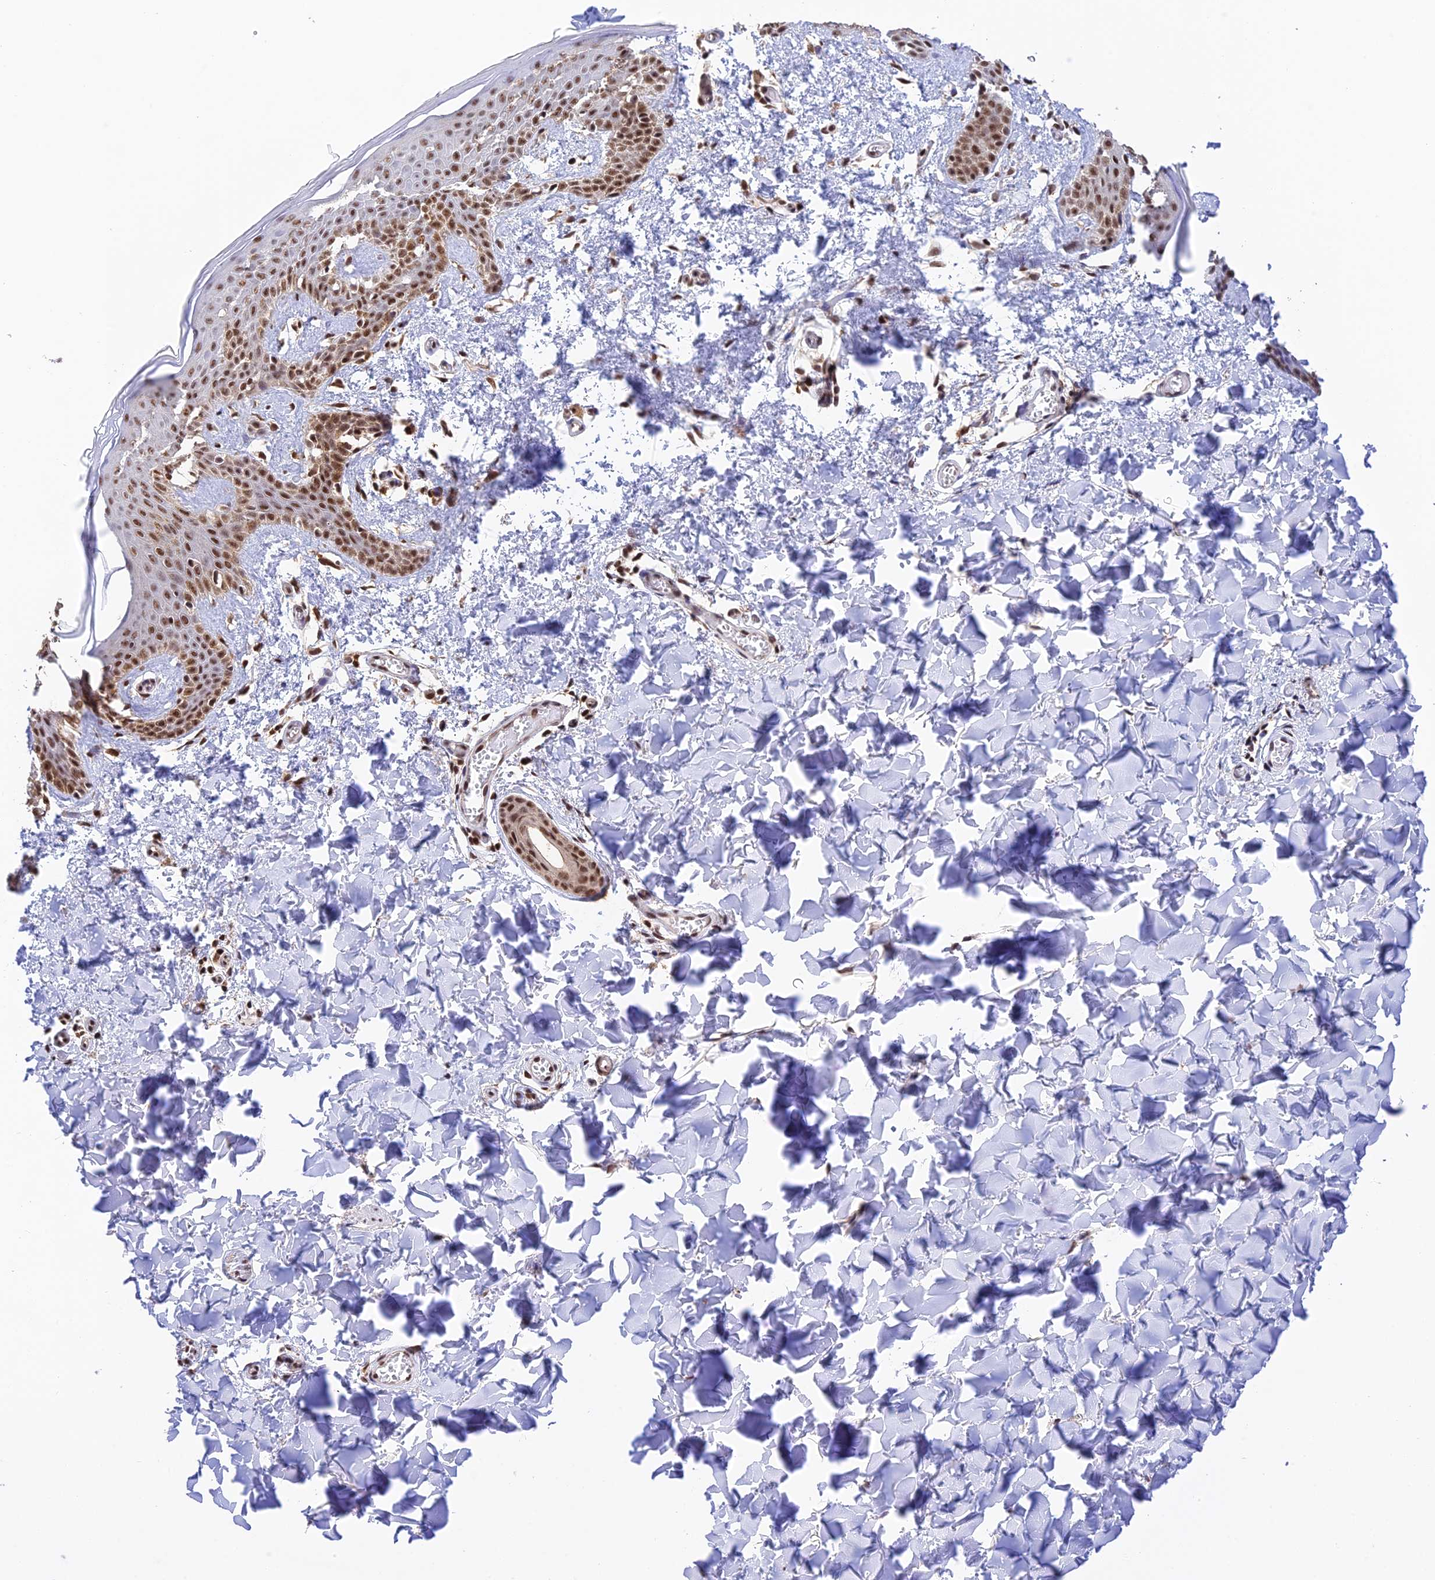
{"staining": {"intensity": "moderate", "quantity": ">75%", "location": "nuclear"}, "tissue": "skin", "cell_type": "Fibroblasts", "image_type": "normal", "snomed": [{"axis": "morphology", "description": "Normal tissue, NOS"}, {"axis": "topography", "description": "Skin"}], "caption": "Moderate nuclear expression for a protein is present in about >75% of fibroblasts of unremarkable skin using immunohistochemistry.", "gene": "THAP11", "patient": {"sex": "male", "age": 36}}